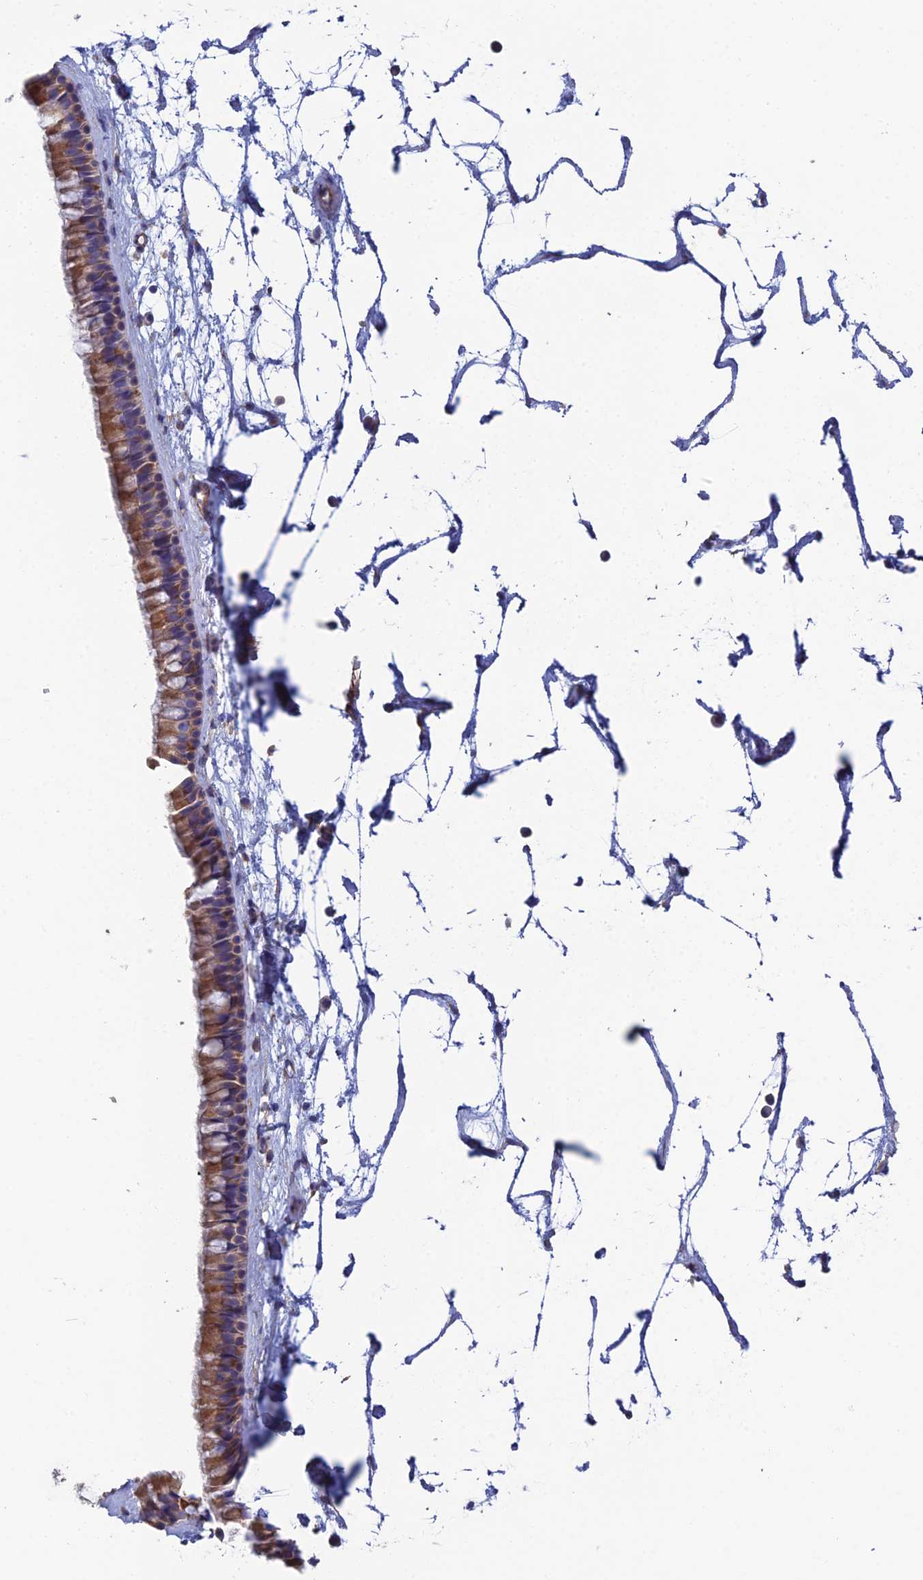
{"staining": {"intensity": "moderate", "quantity": "25%-75%", "location": "cytoplasmic/membranous"}, "tissue": "nasopharynx", "cell_type": "Respiratory epithelial cells", "image_type": "normal", "snomed": [{"axis": "morphology", "description": "Normal tissue, NOS"}, {"axis": "topography", "description": "Nasopharynx"}], "caption": "Immunohistochemistry (IHC) (DAB (3,3'-diaminobenzidine)) staining of normal nasopharynx reveals moderate cytoplasmic/membranous protein staining in approximately 25%-75% of respiratory epithelial cells. (DAB (3,3'-diaminobenzidine) IHC, brown staining for protein, blue staining for nuclei).", "gene": "PCDHA5", "patient": {"sex": "male", "age": 64}}